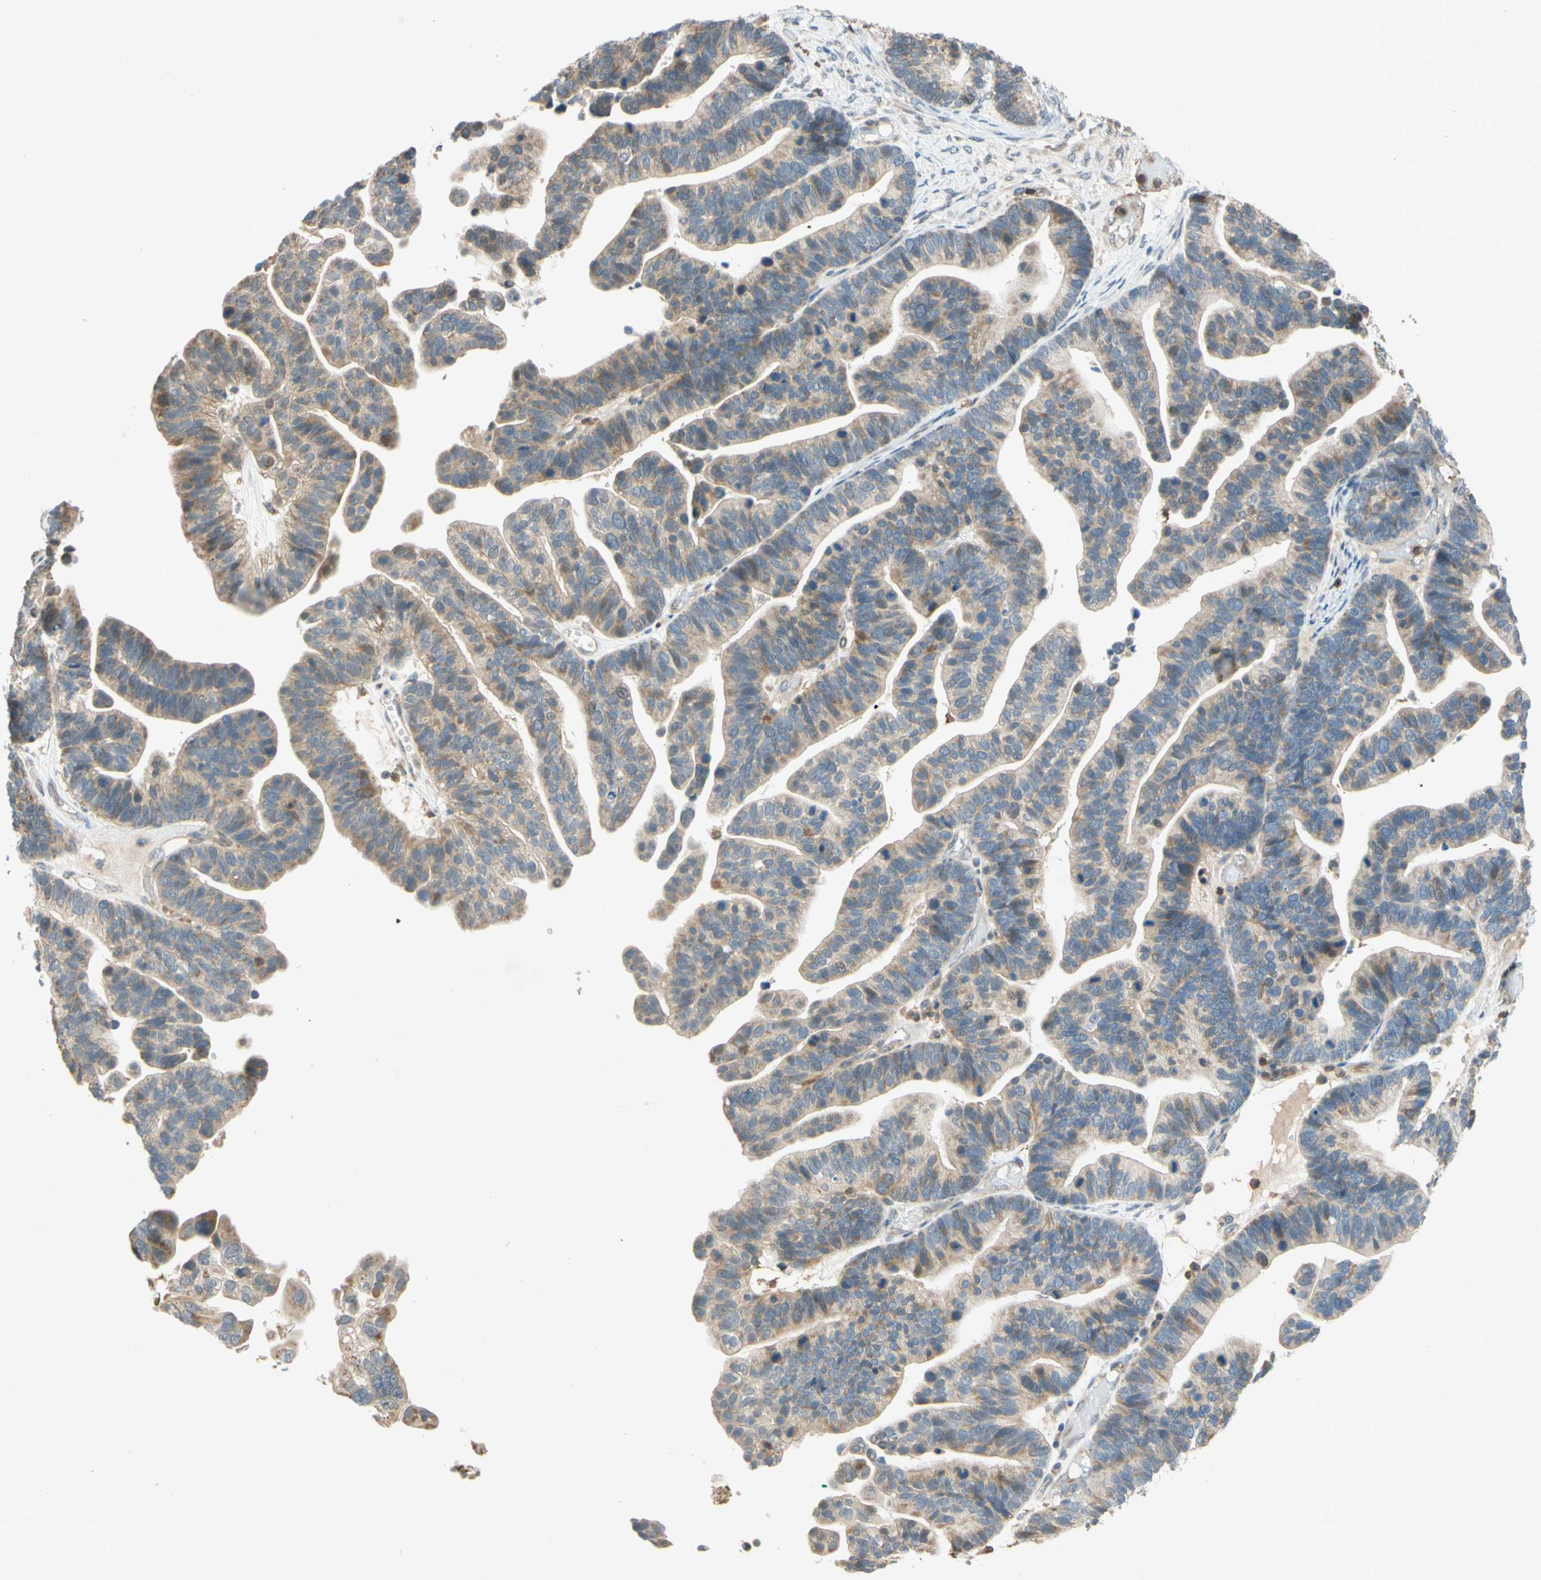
{"staining": {"intensity": "weak", "quantity": ">75%", "location": "cytoplasmic/membranous"}, "tissue": "ovarian cancer", "cell_type": "Tumor cells", "image_type": "cancer", "snomed": [{"axis": "morphology", "description": "Cystadenocarcinoma, serous, NOS"}, {"axis": "topography", "description": "Ovary"}], "caption": "The micrograph exhibits immunohistochemical staining of ovarian serous cystadenocarcinoma. There is weak cytoplasmic/membranous positivity is present in approximately >75% of tumor cells.", "gene": "GATA1", "patient": {"sex": "female", "age": 56}}